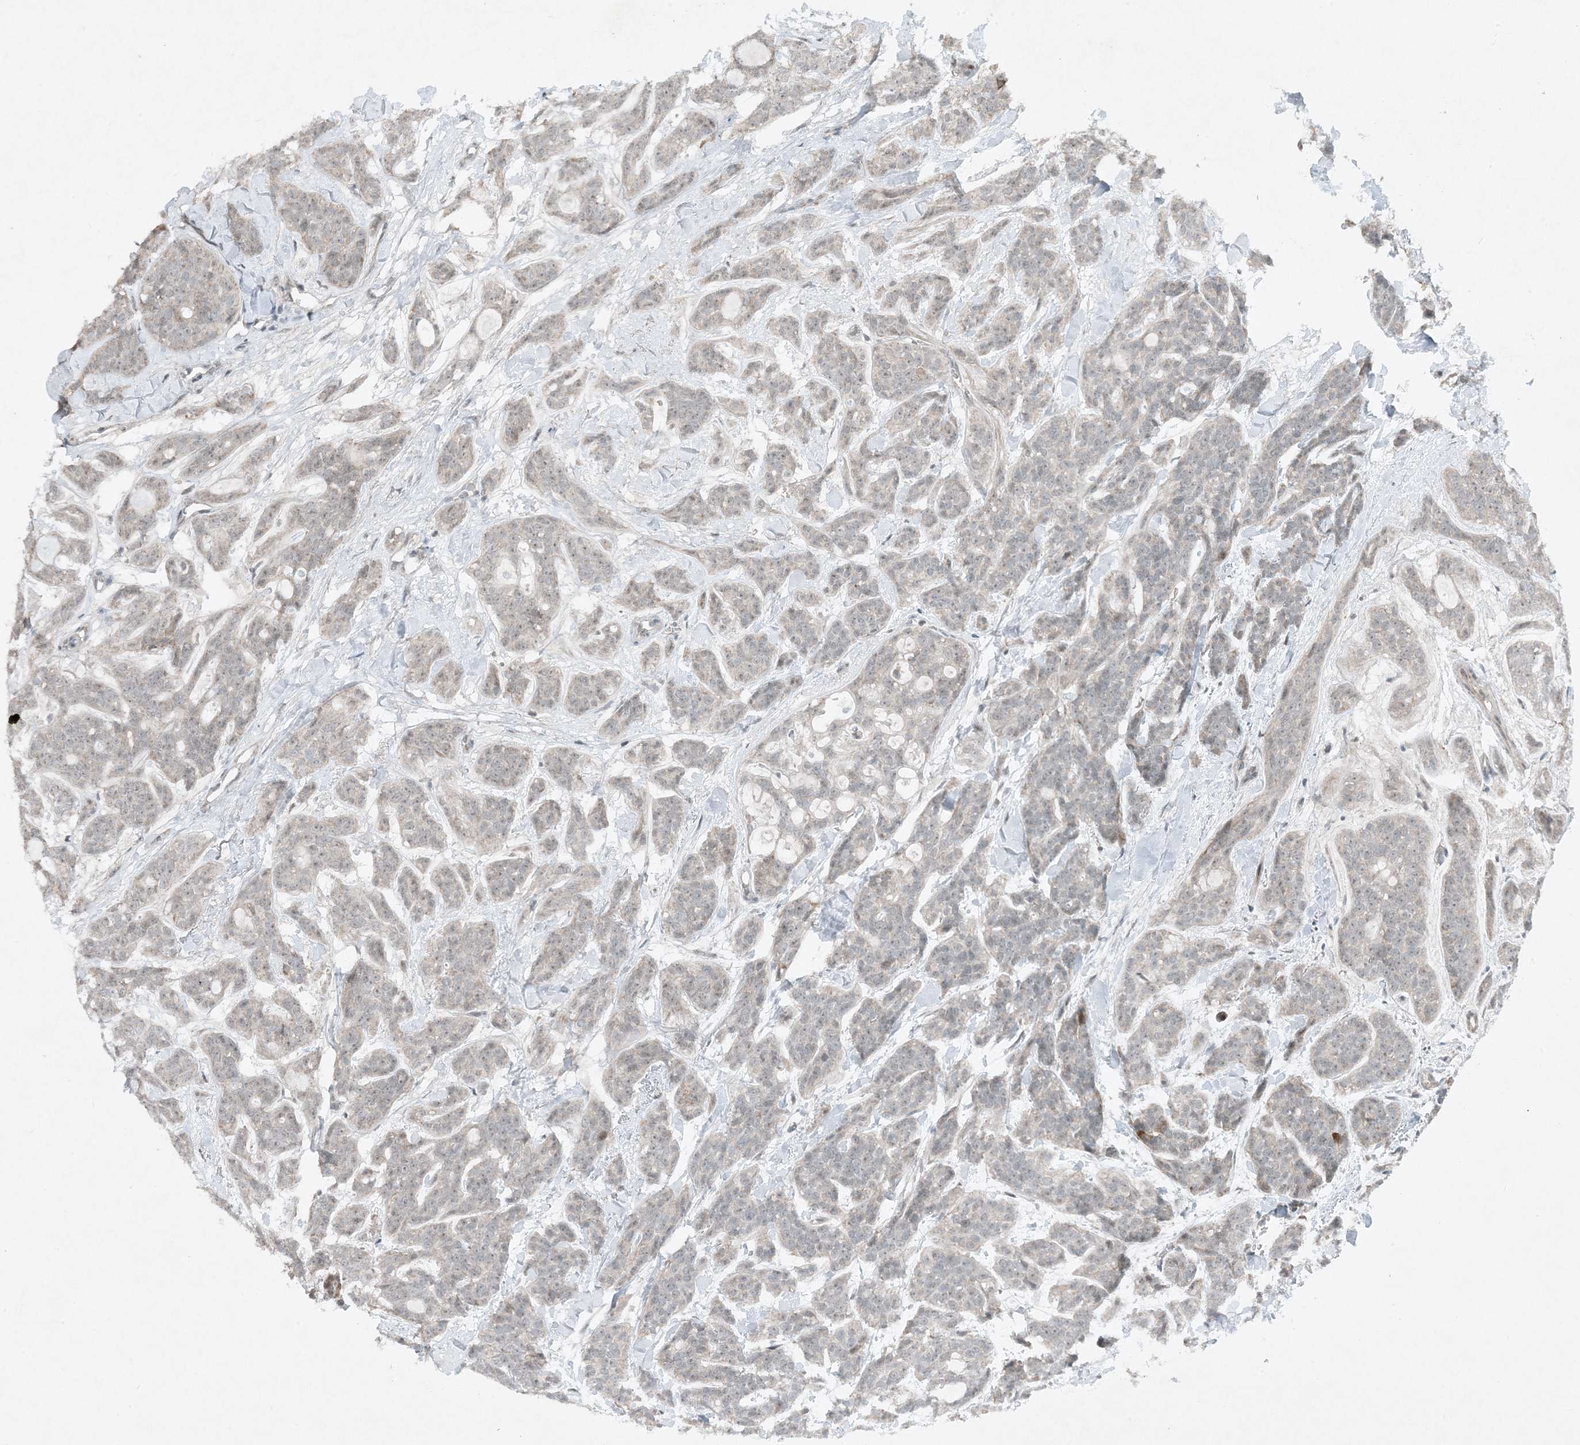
{"staining": {"intensity": "negative", "quantity": "none", "location": "none"}, "tissue": "head and neck cancer", "cell_type": "Tumor cells", "image_type": "cancer", "snomed": [{"axis": "morphology", "description": "Adenocarcinoma, NOS"}, {"axis": "topography", "description": "Head-Neck"}], "caption": "The immunohistochemistry histopathology image has no significant positivity in tumor cells of head and neck adenocarcinoma tissue.", "gene": "MITD1", "patient": {"sex": "male", "age": 66}}